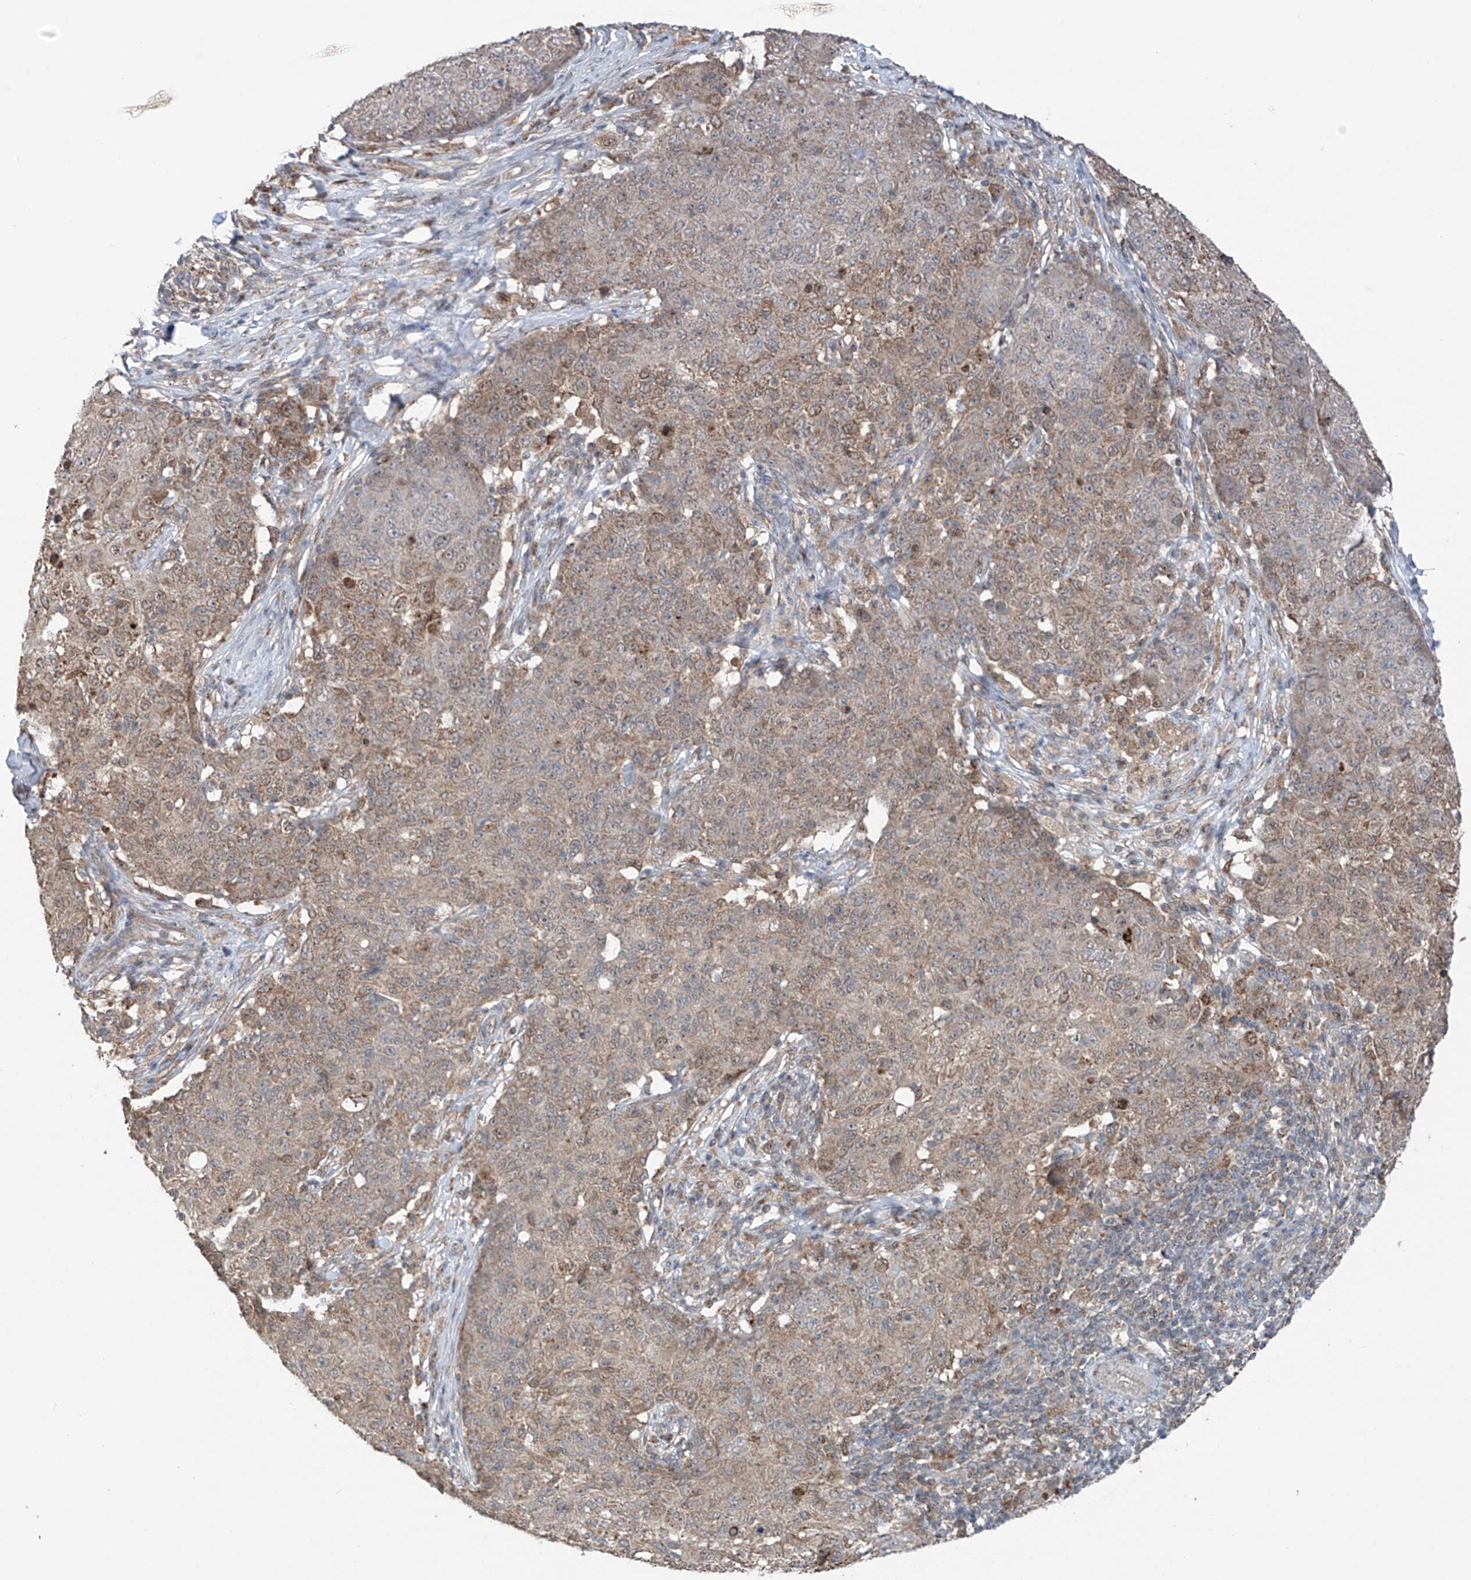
{"staining": {"intensity": "weak", "quantity": "25%-75%", "location": "cytoplasmic/membranous"}, "tissue": "ovarian cancer", "cell_type": "Tumor cells", "image_type": "cancer", "snomed": [{"axis": "morphology", "description": "Carcinoma, endometroid"}, {"axis": "topography", "description": "Ovary"}], "caption": "Weak cytoplasmic/membranous protein positivity is appreciated in approximately 25%-75% of tumor cells in ovarian endometroid carcinoma.", "gene": "SAMD3", "patient": {"sex": "female", "age": 42}}